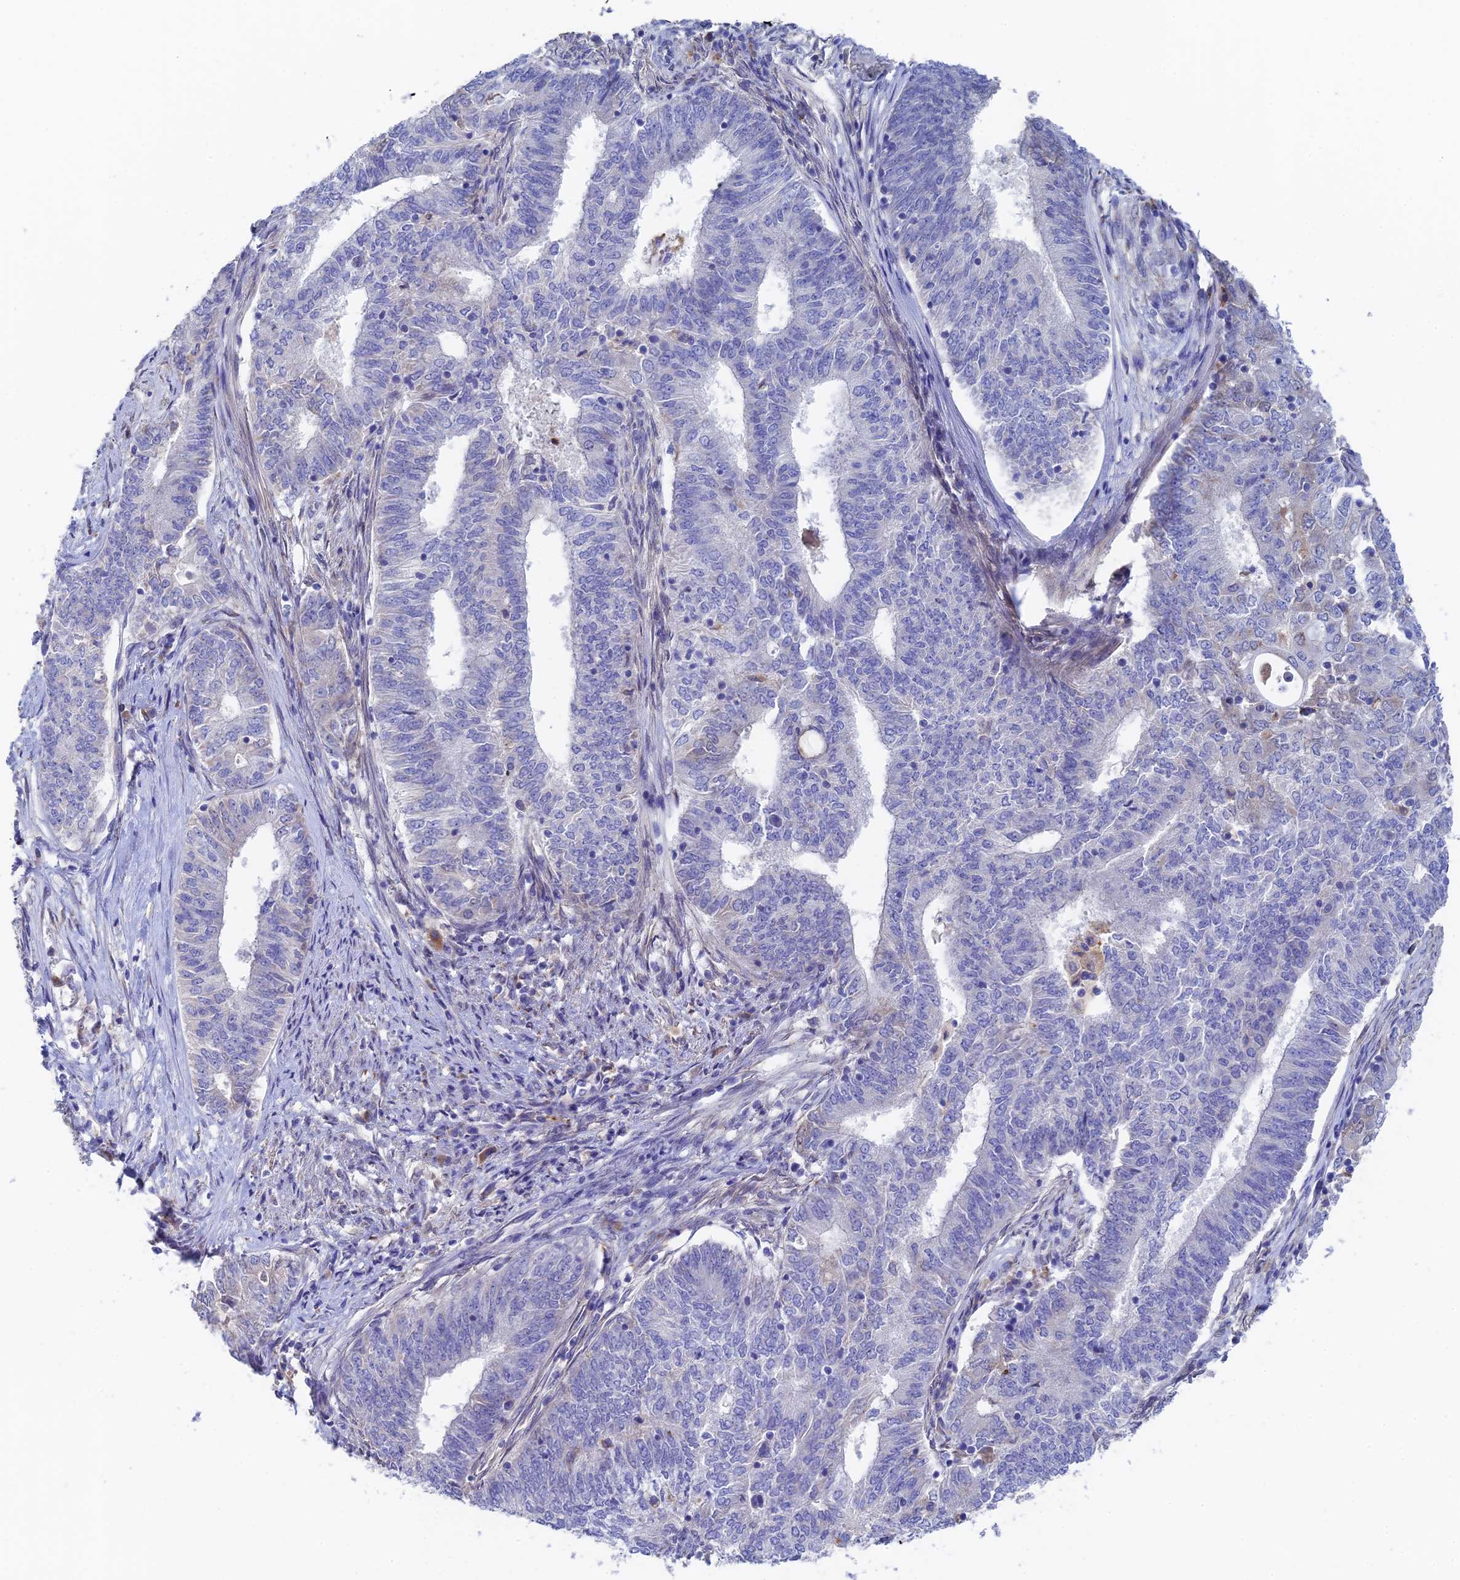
{"staining": {"intensity": "negative", "quantity": "none", "location": "none"}, "tissue": "endometrial cancer", "cell_type": "Tumor cells", "image_type": "cancer", "snomed": [{"axis": "morphology", "description": "Adenocarcinoma, NOS"}, {"axis": "topography", "description": "Endometrium"}], "caption": "Immunohistochemistry image of neoplastic tissue: human endometrial cancer (adenocarcinoma) stained with DAB reveals no significant protein staining in tumor cells. (DAB immunohistochemistry visualized using brightfield microscopy, high magnification).", "gene": "RPGRIP1L", "patient": {"sex": "female", "age": 62}}